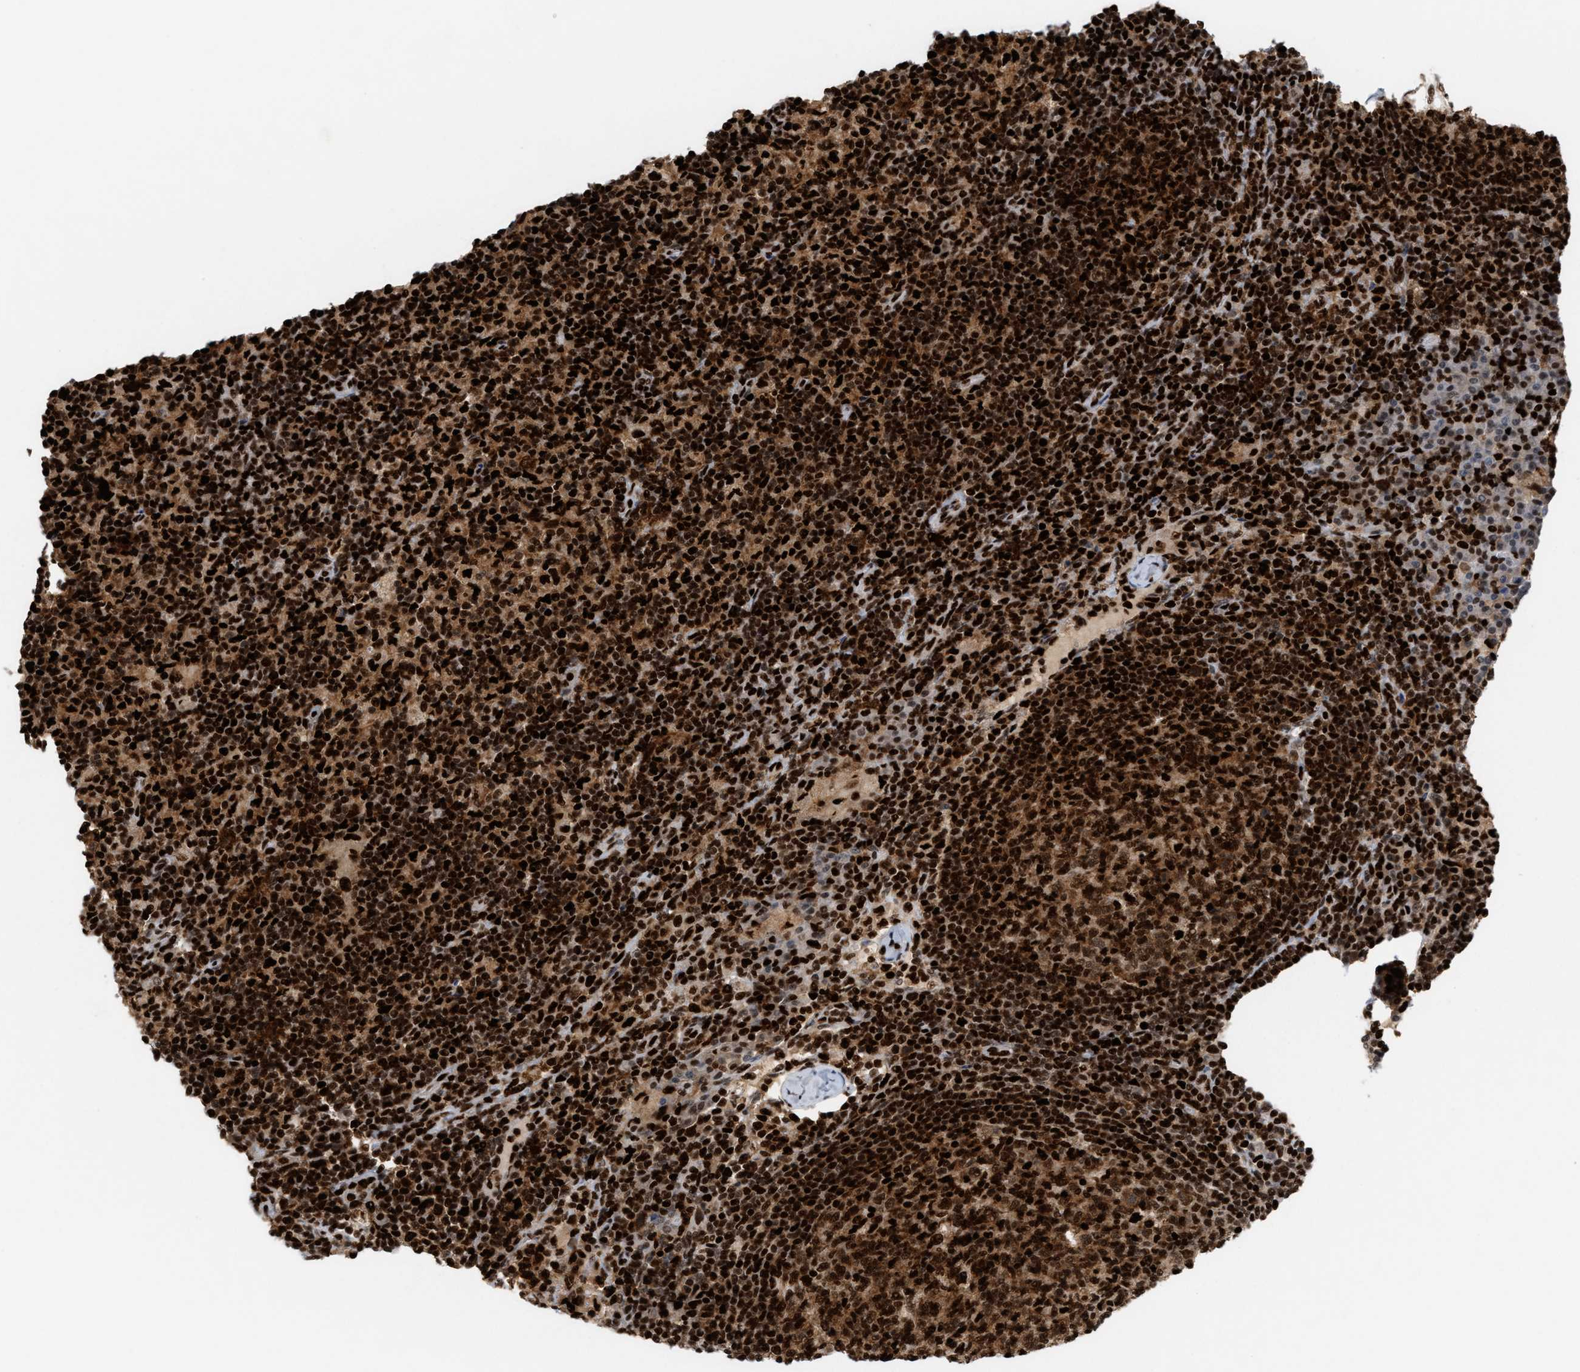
{"staining": {"intensity": "strong", "quantity": ">75%", "location": "nuclear"}, "tissue": "lymph node", "cell_type": "Germinal center cells", "image_type": "normal", "snomed": [{"axis": "morphology", "description": "Normal tissue, NOS"}, {"axis": "morphology", "description": "Inflammation, NOS"}, {"axis": "topography", "description": "Lymph node"}], "caption": "A histopathology image of lymph node stained for a protein shows strong nuclear brown staining in germinal center cells. Using DAB (3,3'-diaminobenzidine) (brown) and hematoxylin (blue) stains, captured at high magnification using brightfield microscopy.", "gene": "C17orf49", "patient": {"sex": "male", "age": 55}}